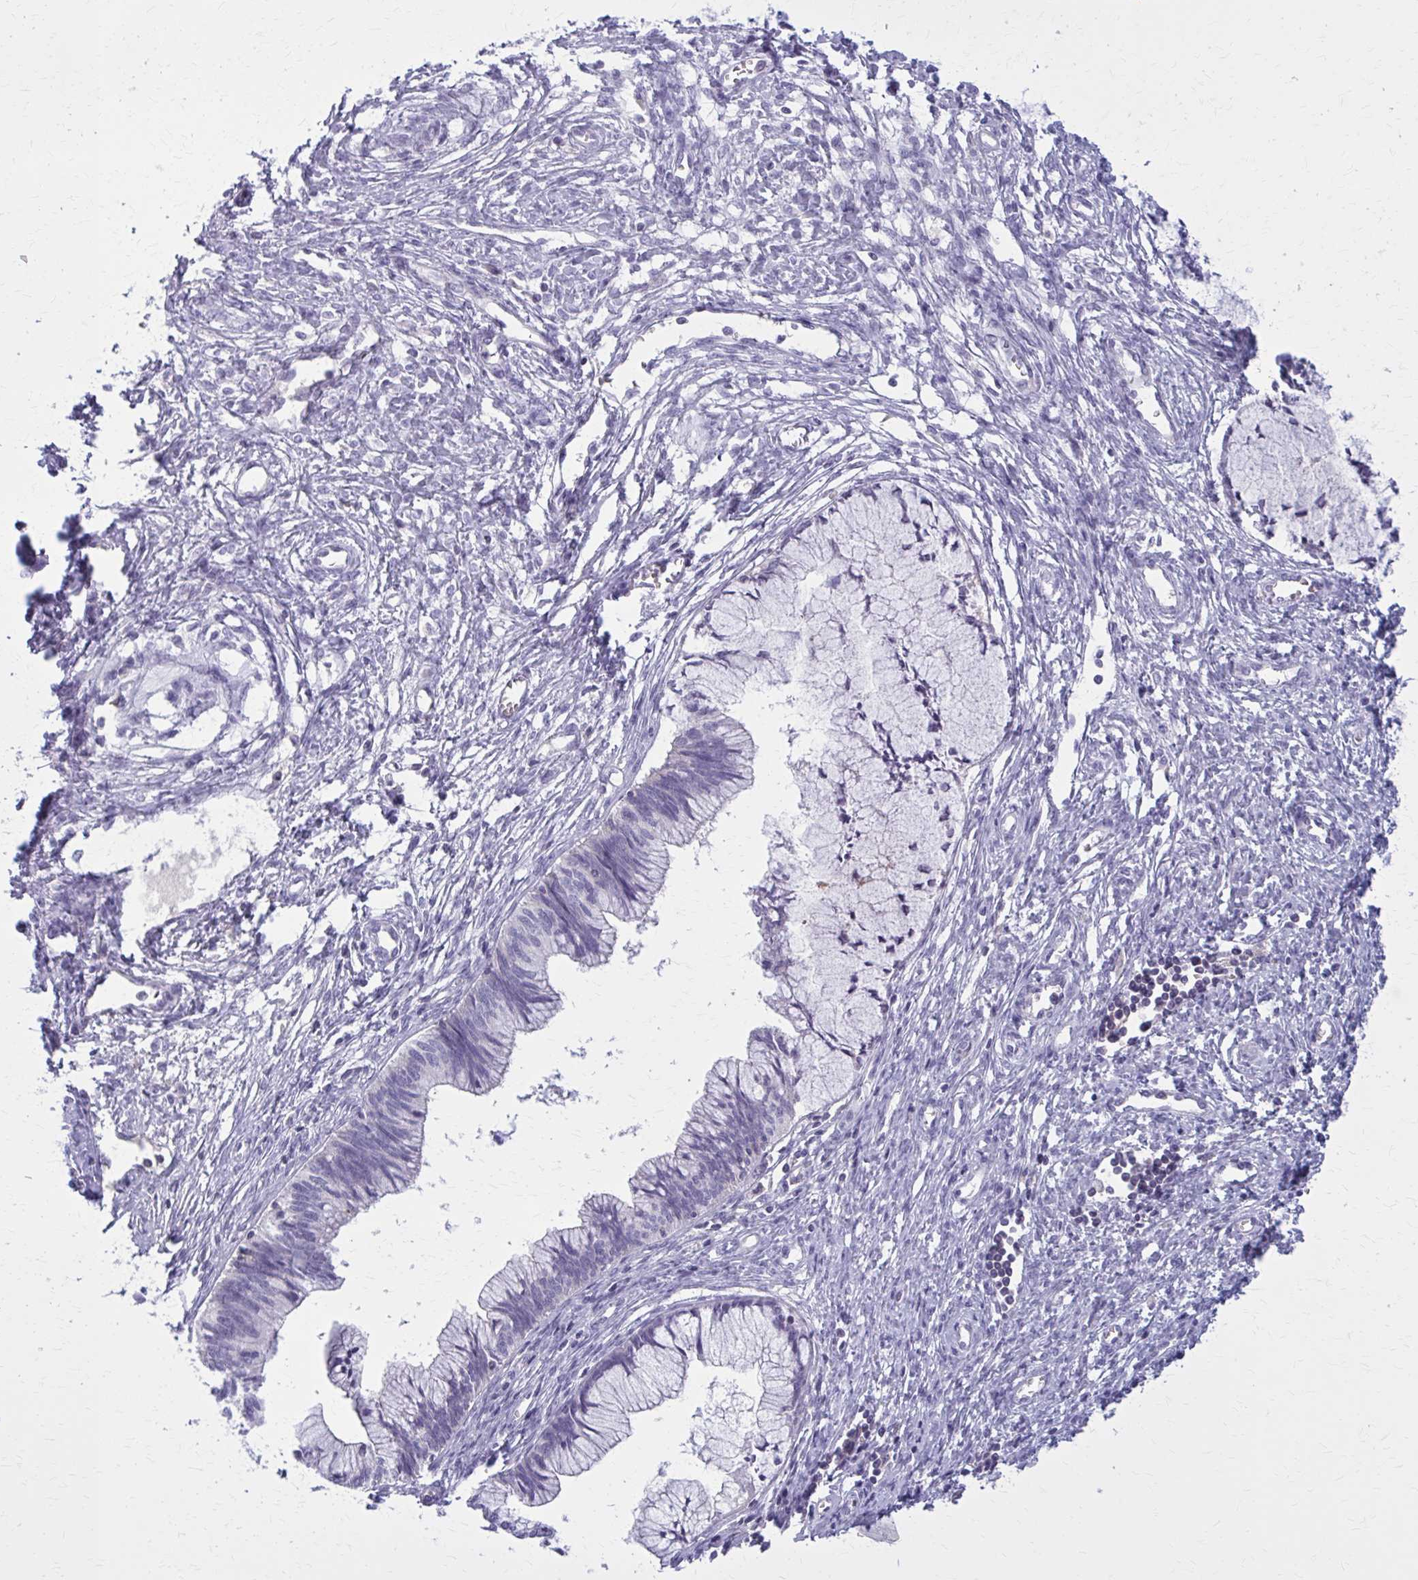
{"staining": {"intensity": "negative", "quantity": "none", "location": "none"}, "tissue": "cervical cancer", "cell_type": "Tumor cells", "image_type": "cancer", "snomed": [{"axis": "morphology", "description": "Adenocarcinoma, NOS"}, {"axis": "topography", "description": "Cervix"}], "caption": "High magnification brightfield microscopy of adenocarcinoma (cervical) stained with DAB (3,3'-diaminobenzidine) (brown) and counterstained with hematoxylin (blue): tumor cells show no significant expression.", "gene": "OR4A47", "patient": {"sex": "female", "age": 44}}